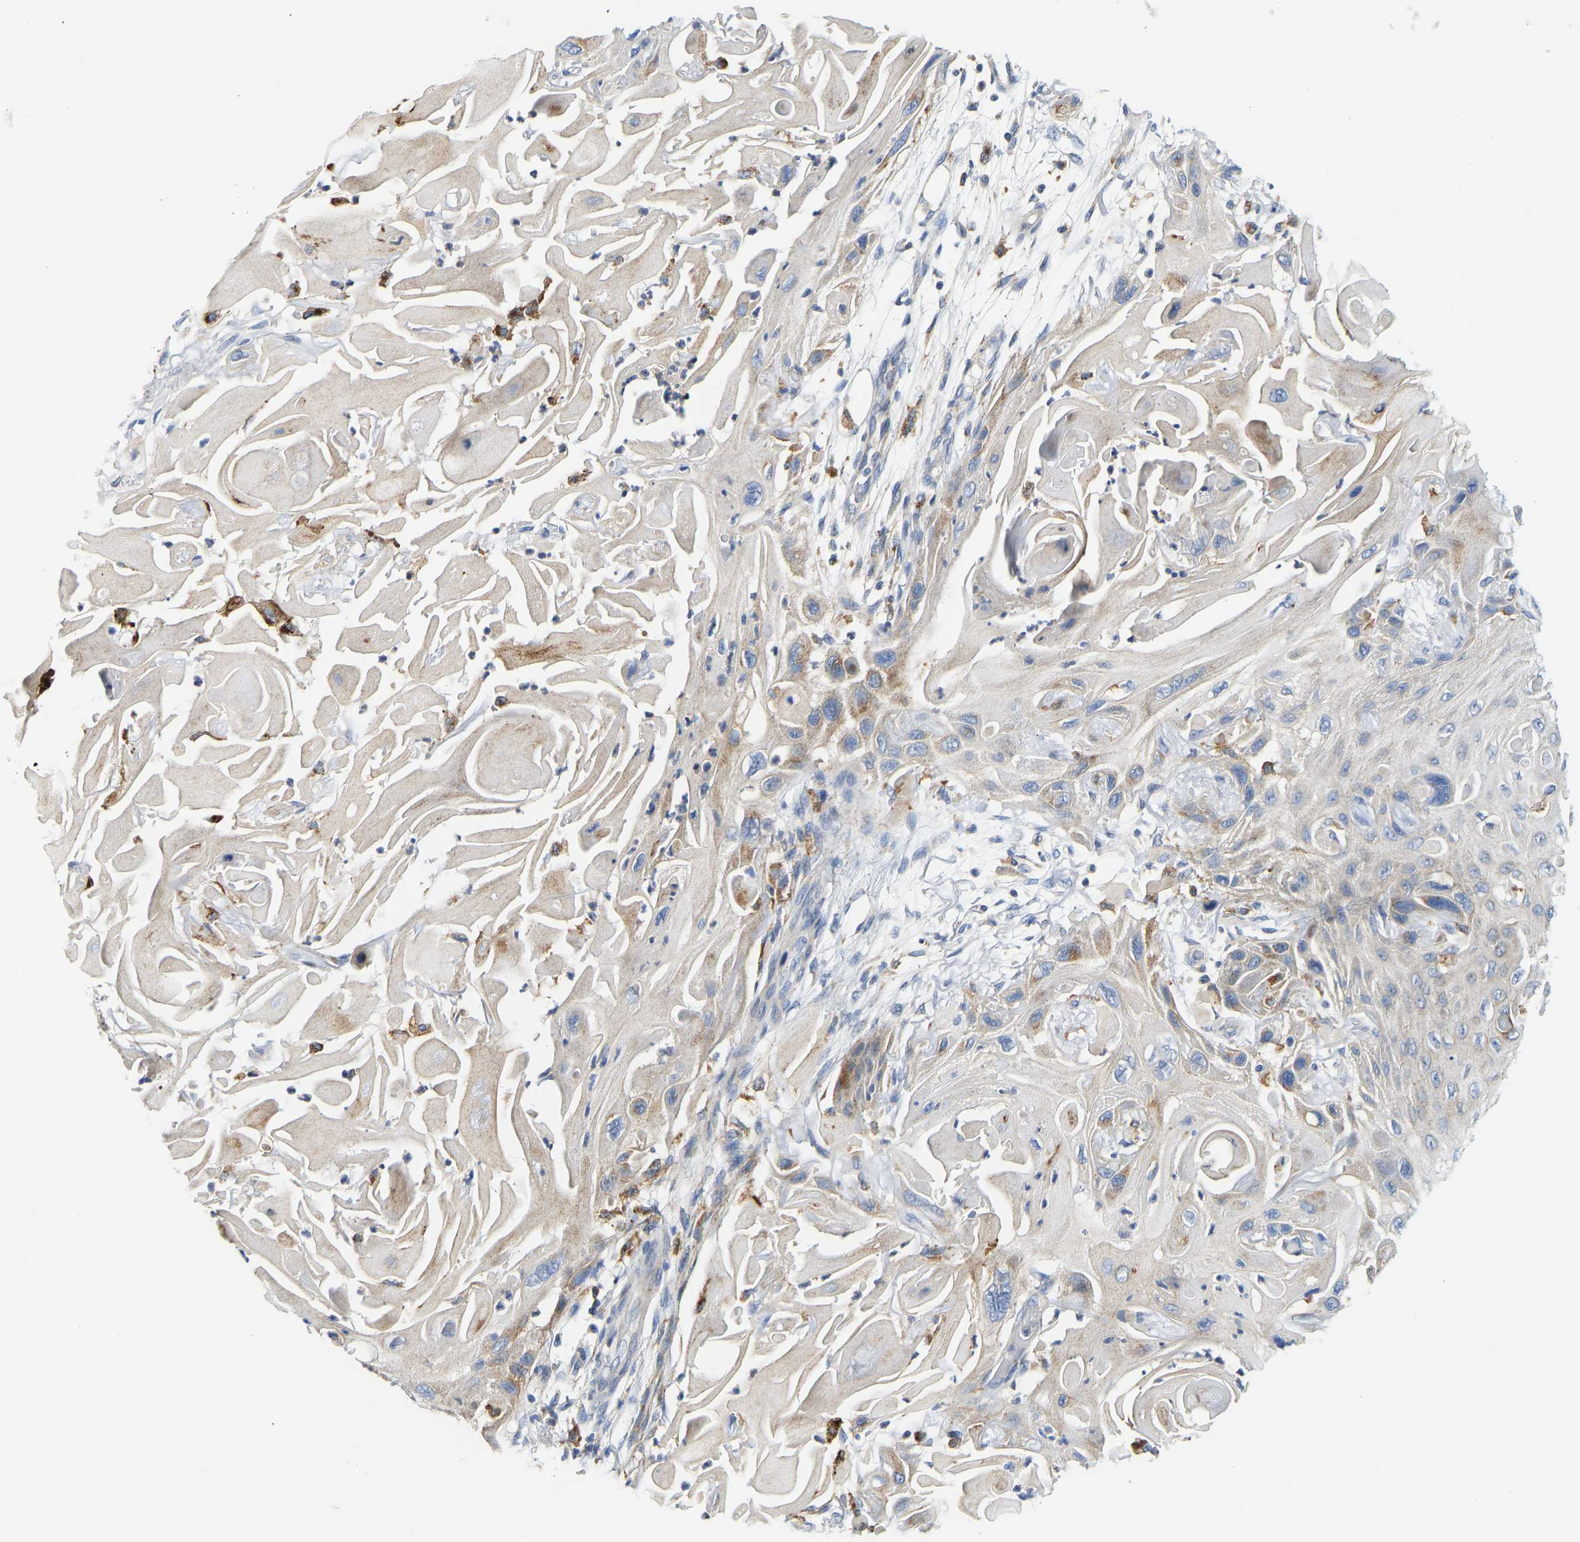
{"staining": {"intensity": "moderate", "quantity": "<25%", "location": "cytoplasmic/membranous"}, "tissue": "skin cancer", "cell_type": "Tumor cells", "image_type": "cancer", "snomed": [{"axis": "morphology", "description": "Squamous cell carcinoma, NOS"}, {"axis": "topography", "description": "Skin"}], "caption": "IHC (DAB) staining of skin squamous cell carcinoma exhibits moderate cytoplasmic/membranous protein expression in approximately <25% of tumor cells.", "gene": "ATP6V1E1", "patient": {"sex": "female", "age": 77}}